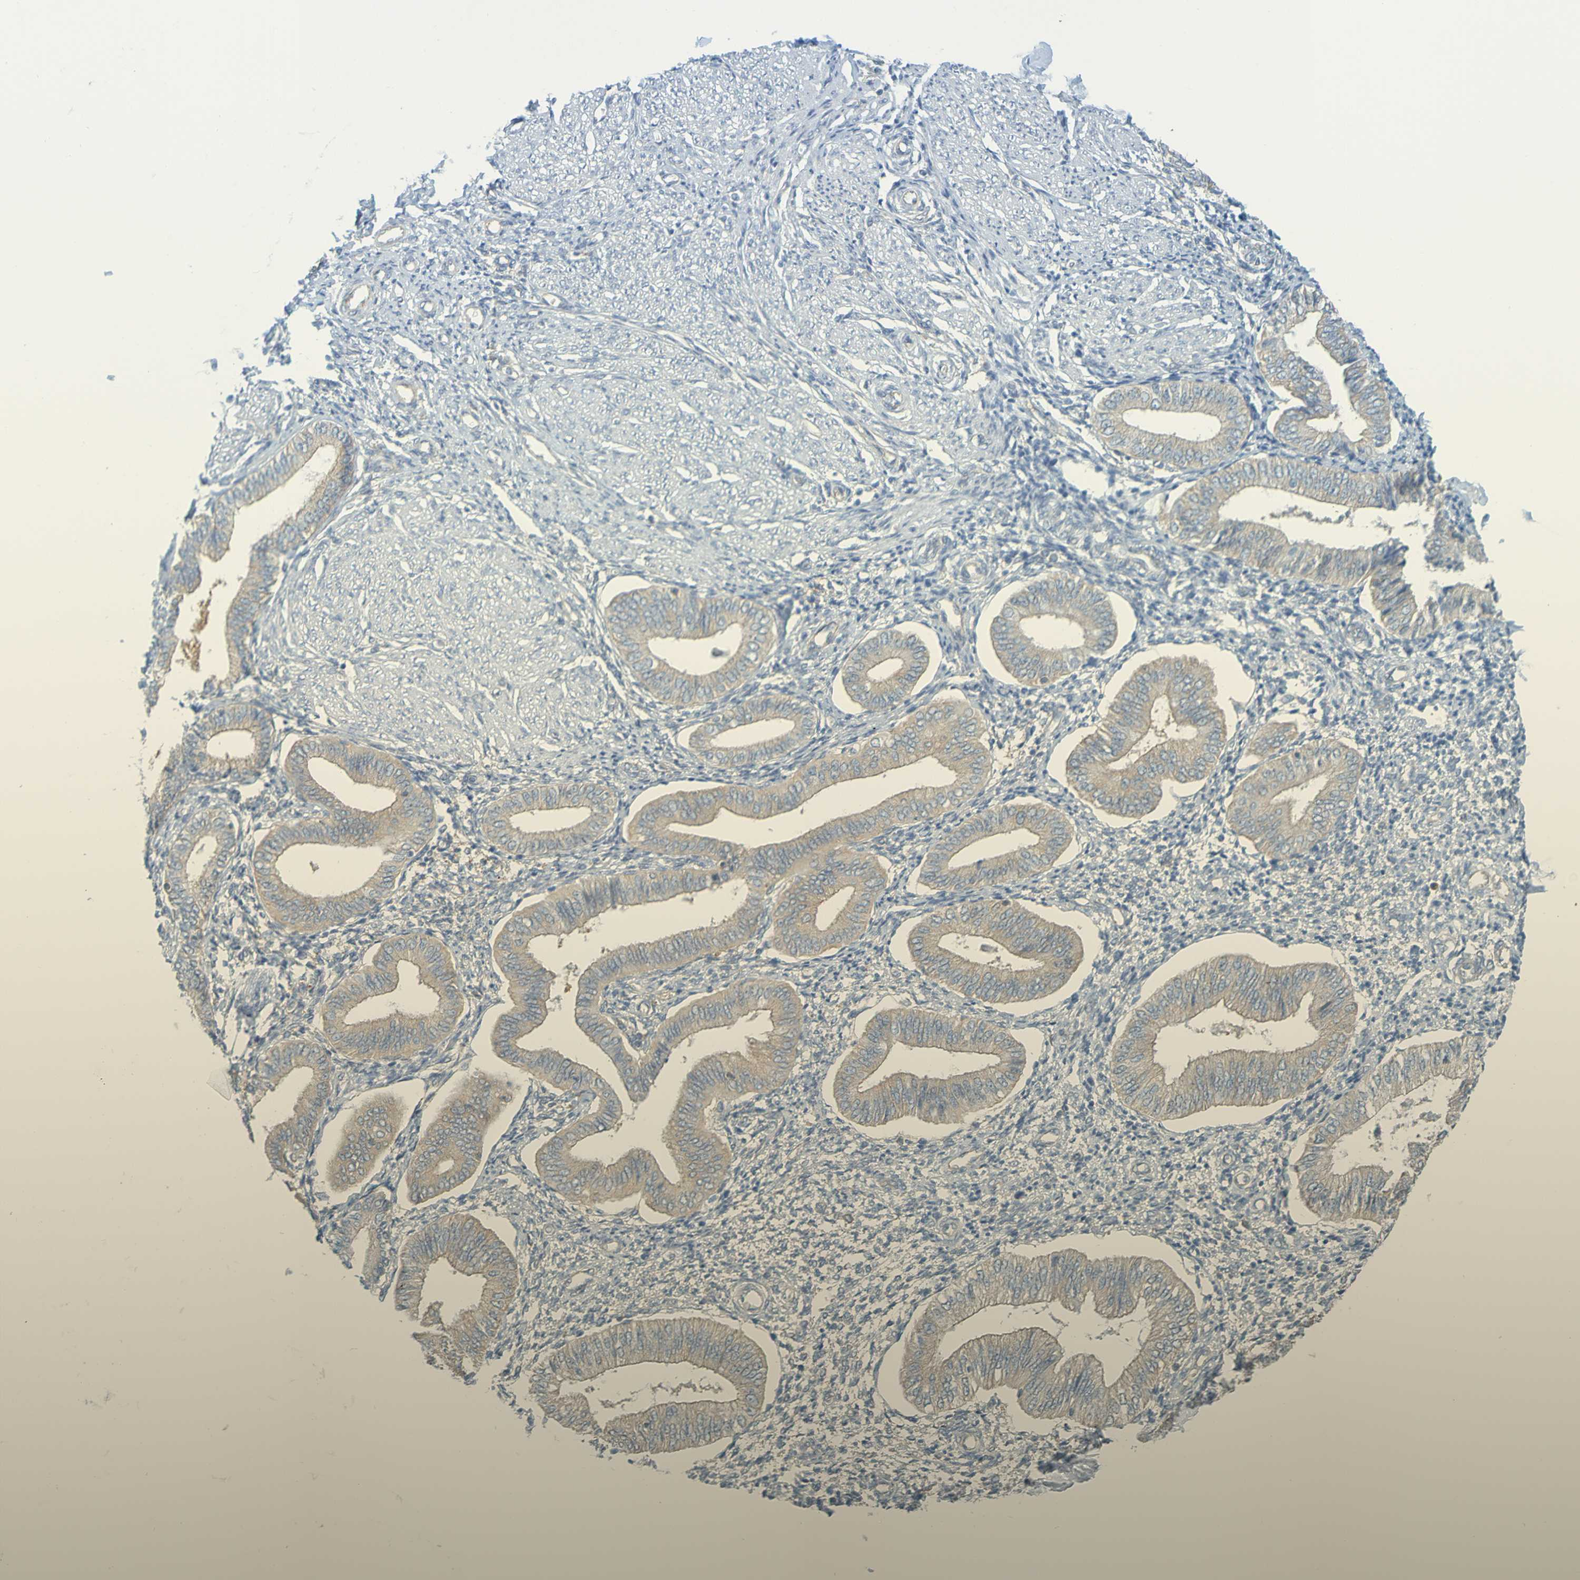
{"staining": {"intensity": "negative", "quantity": "none", "location": "none"}, "tissue": "endometrium", "cell_type": "Cells in endometrial stroma", "image_type": "normal", "snomed": [{"axis": "morphology", "description": "Normal tissue, NOS"}, {"axis": "topography", "description": "Endometrium"}], "caption": "Cells in endometrial stroma are negative for protein expression in unremarkable human endometrium. (DAB (3,3'-diaminobenzidine) IHC with hematoxylin counter stain).", "gene": "APPL1", "patient": {"sex": "female", "age": 50}}